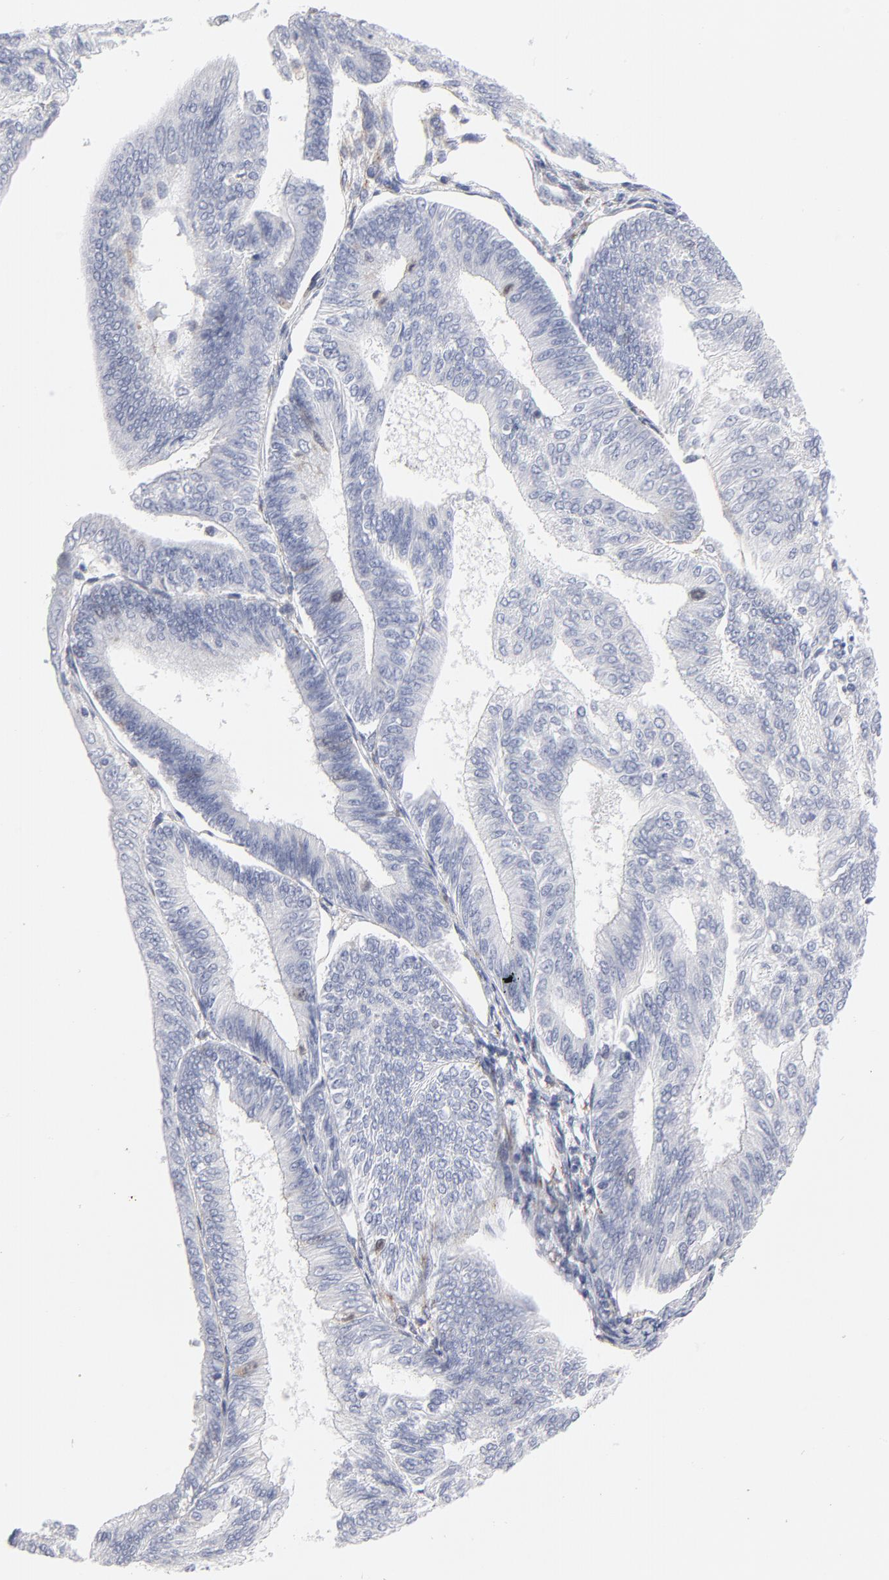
{"staining": {"intensity": "negative", "quantity": "none", "location": "none"}, "tissue": "endometrial cancer", "cell_type": "Tumor cells", "image_type": "cancer", "snomed": [{"axis": "morphology", "description": "Adenocarcinoma, NOS"}, {"axis": "topography", "description": "Endometrium"}], "caption": "Endometrial cancer (adenocarcinoma) stained for a protein using immunohistochemistry (IHC) reveals no positivity tumor cells.", "gene": "AURKA", "patient": {"sex": "female", "age": 55}}